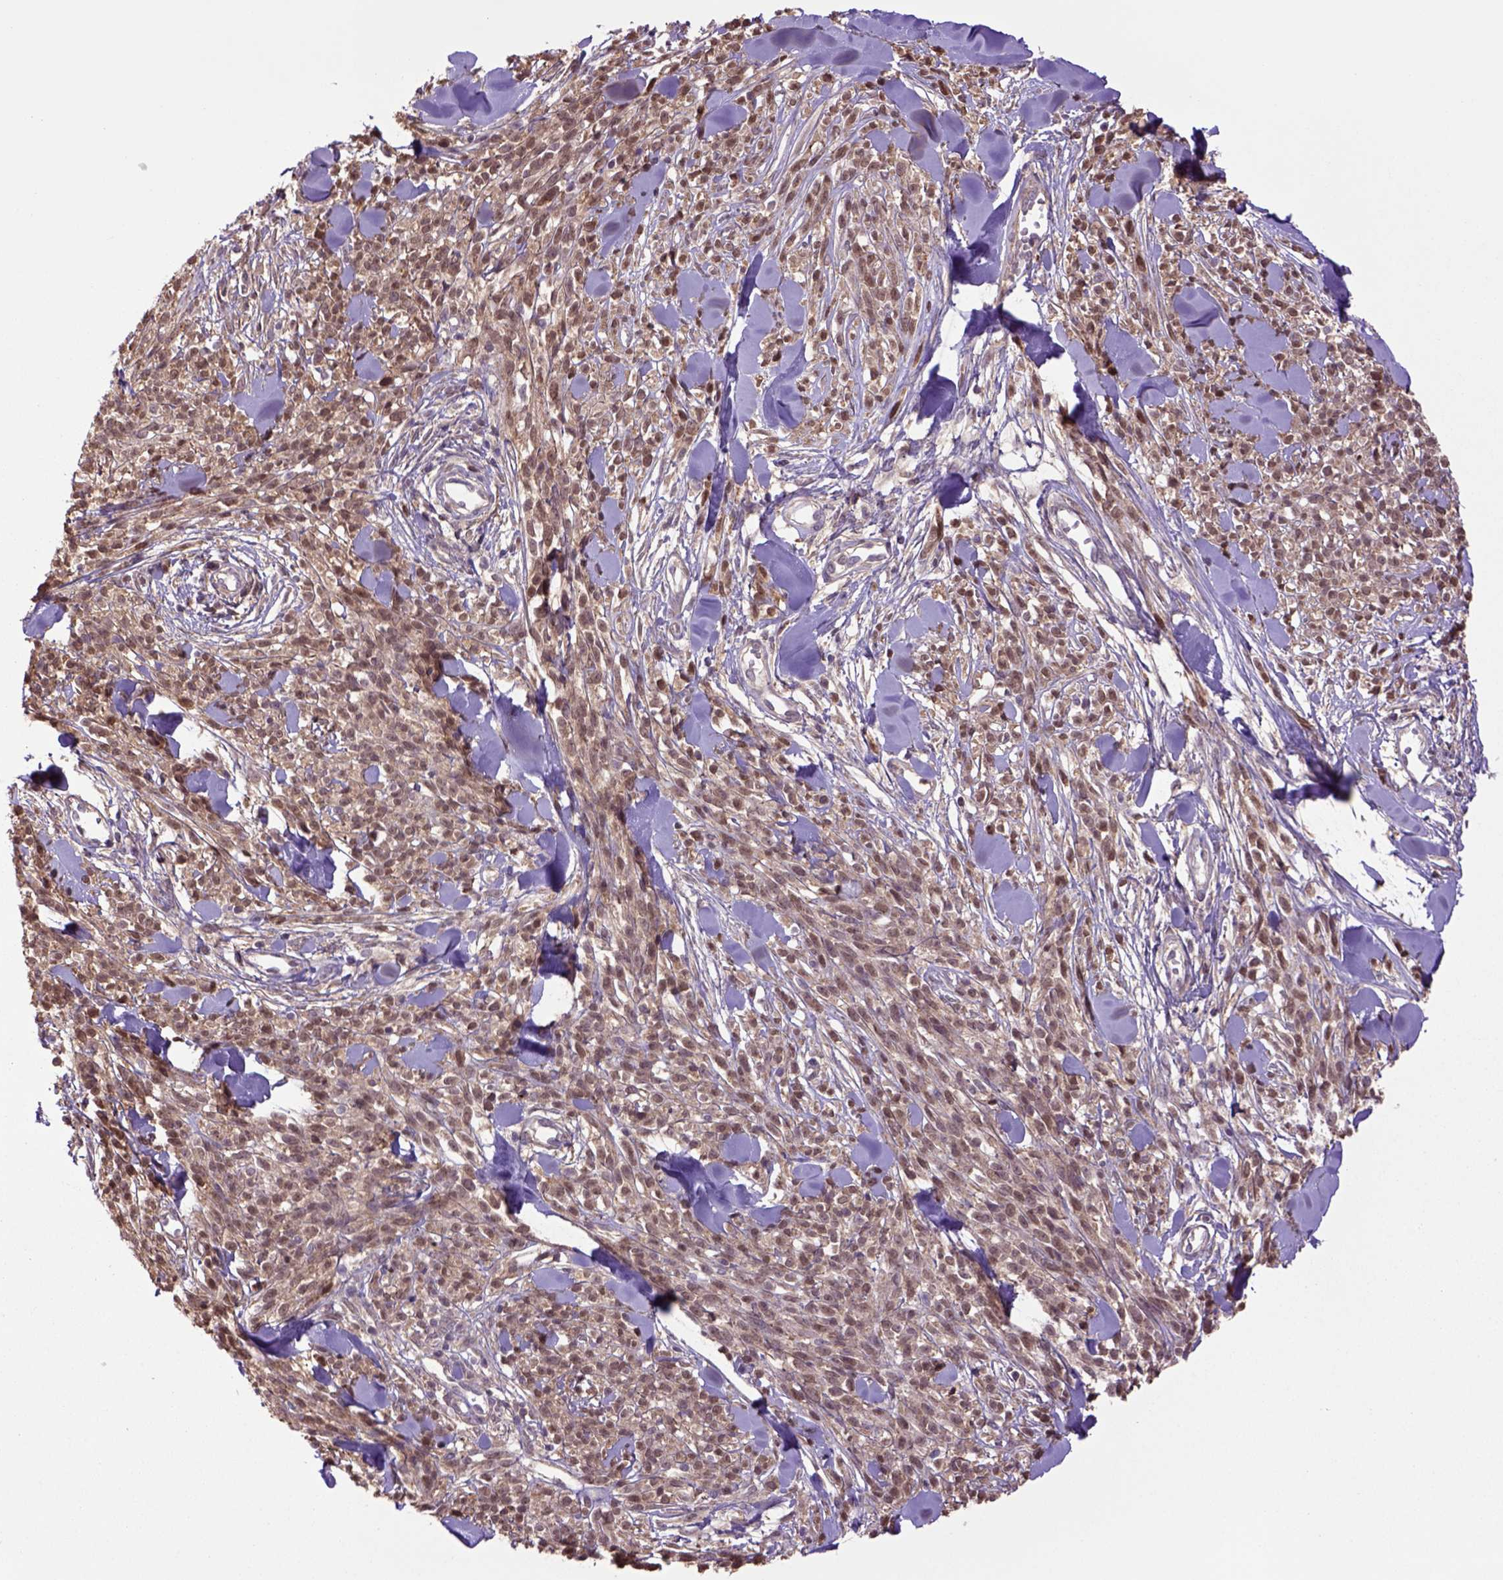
{"staining": {"intensity": "moderate", "quantity": ">75%", "location": "cytoplasmic/membranous,nuclear"}, "tissue": "melanoma", "cell_type": "Tumor cells", "image_type": "cancer", "snomed": [{"axis": "morphology", "description": "Malignant melanoma, NOS"}, {"axis": "topography", "description": "Skin"}, {"axis": "topography", "description": "Skin of trunk"}], "caption": "Malignant melanoma stained with DAB immunohistochemistry displays medium levels of moderate cytoplasmic/membranous and nuclear staining in about >75% of tumor cells. The protein is shown in brown color, while the nuclei are stained blue.", "gene": "HSPBP1", "patient": {"sex": "male", "age": 74}}